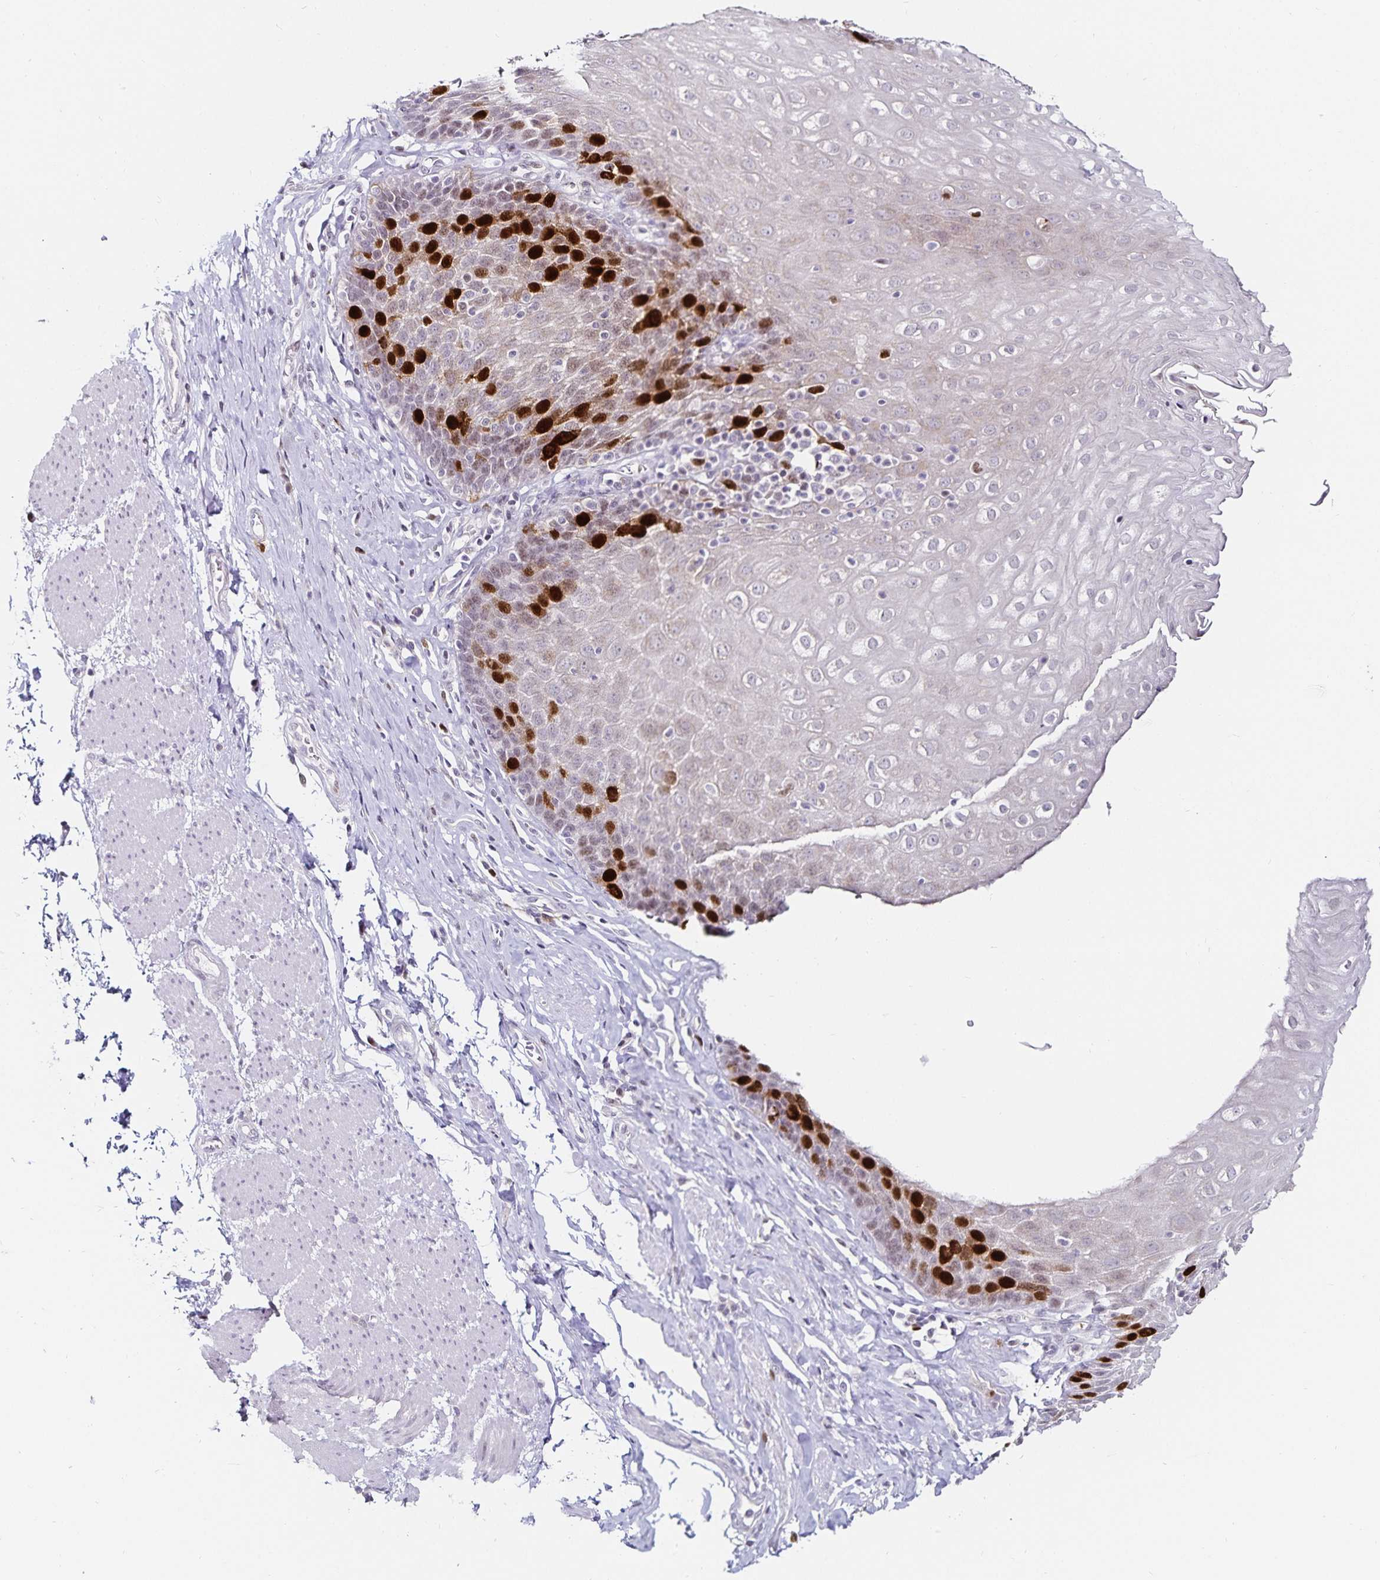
{"staining": {"intensity": "strong", "quantity": "<25%", "location": "nuclear"}, "tissue": "esophagus", "cell_type": "Squamous epithelial cells", "image_type": "normal", "snomed": [{"axis": "morphology", "description": "Normal tissue, NOS"}, {"axis": "topography", "description": "Esophagus"}], "caption": "Squamous epithelial cells reveal medium levels of strong nuclear expression in approximately <25% of cells in normal human esophagus.", "gene": "ANLN", "patient": {"sex": "female", "age": 61}}